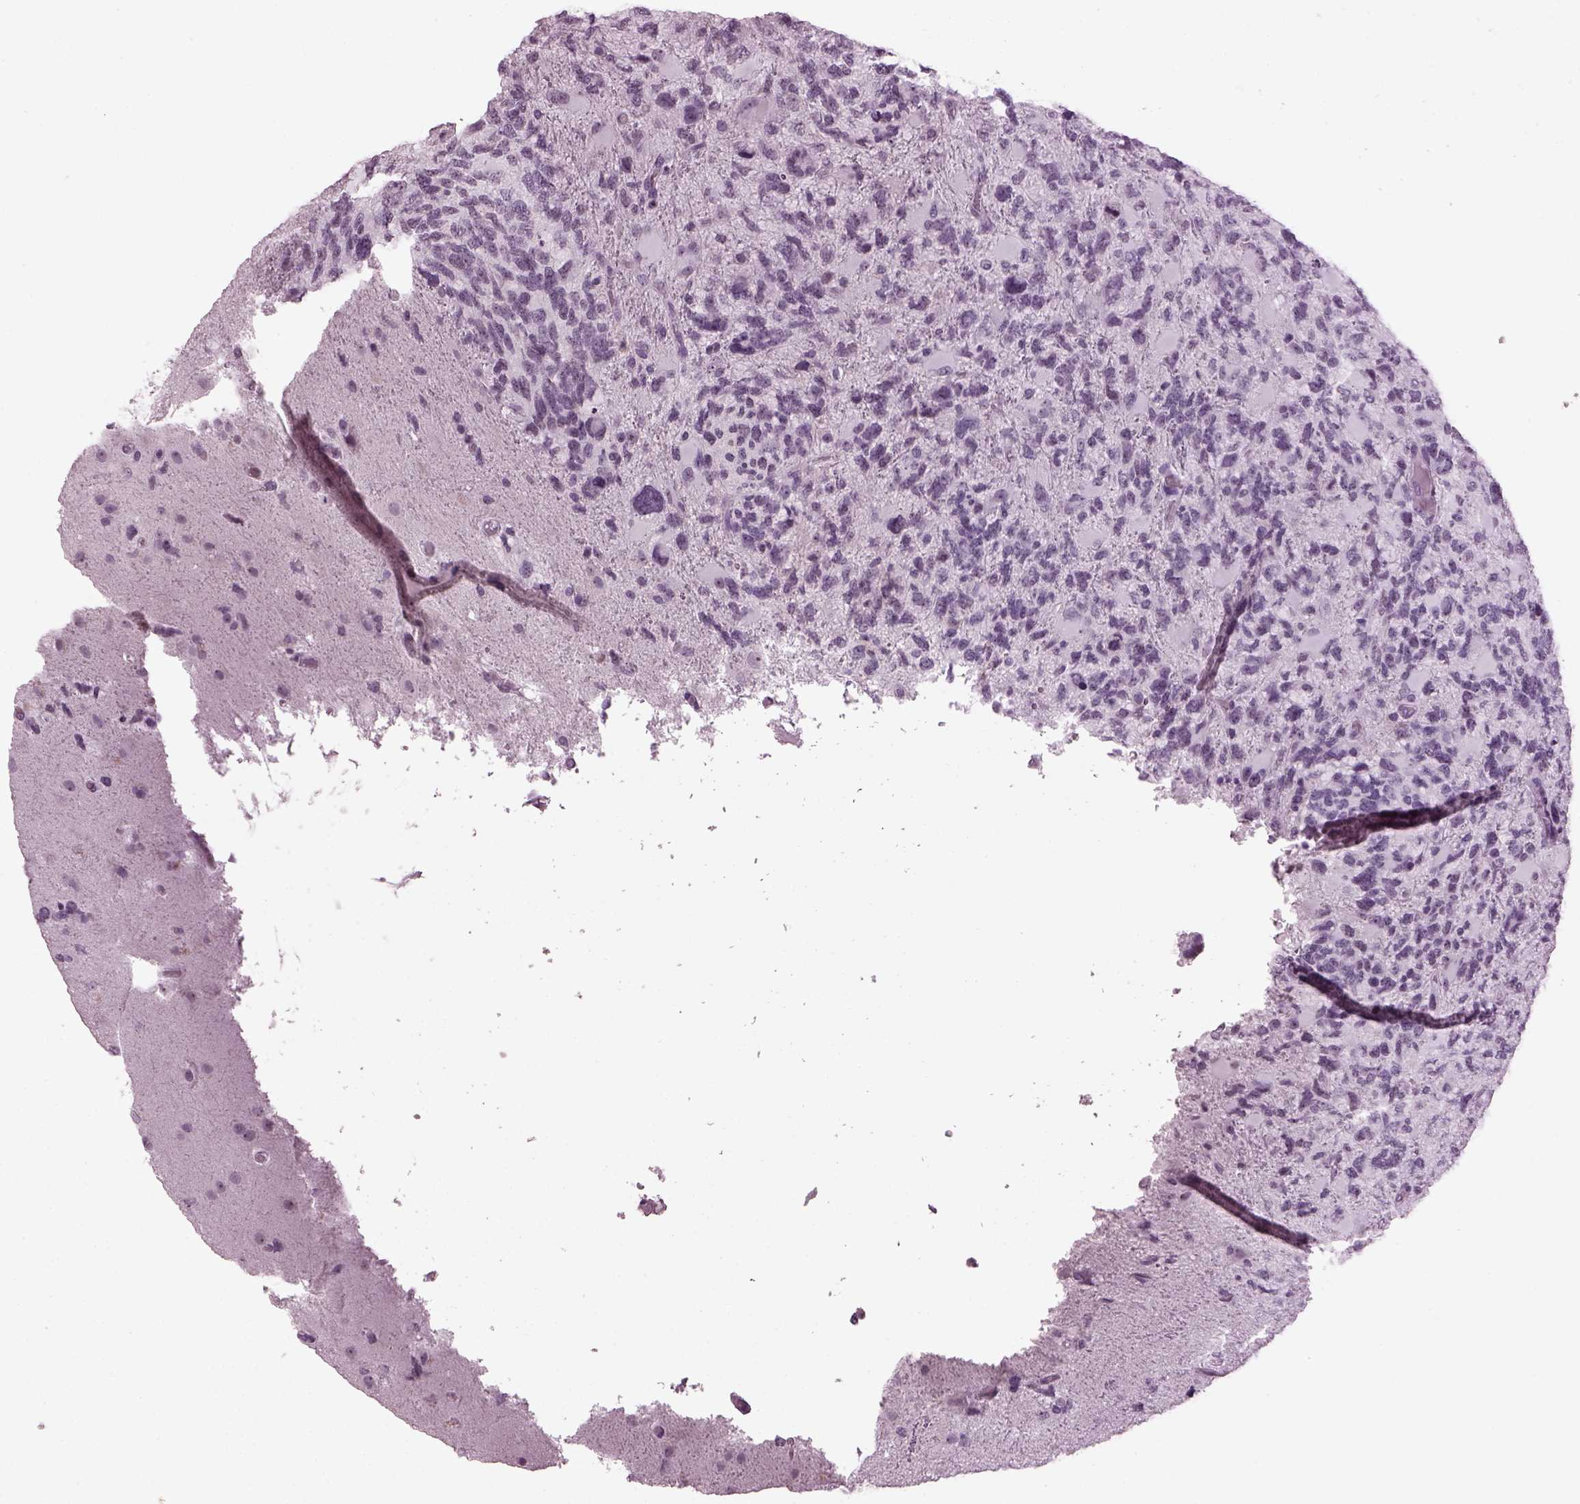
{"staining": {"intensity": "negative", "quantity": "none", "location": "none"}, "tissue": "glioma", "cell_type": "Tumor cells", "image_type": "cancer", "snomed": [{"axis": "morphology", "description": "Glioma, malignant, High grade"}, {"axis": "topography", "description": "Brain"}], "caption": "Immunohistochemistry histopathology image of neoplastic tissue: human glioma stained with DAB shows no significant protein expression in tumor cells.", "gene": "ADGRG2", "patient": {"sex": "female", "age": 71}}